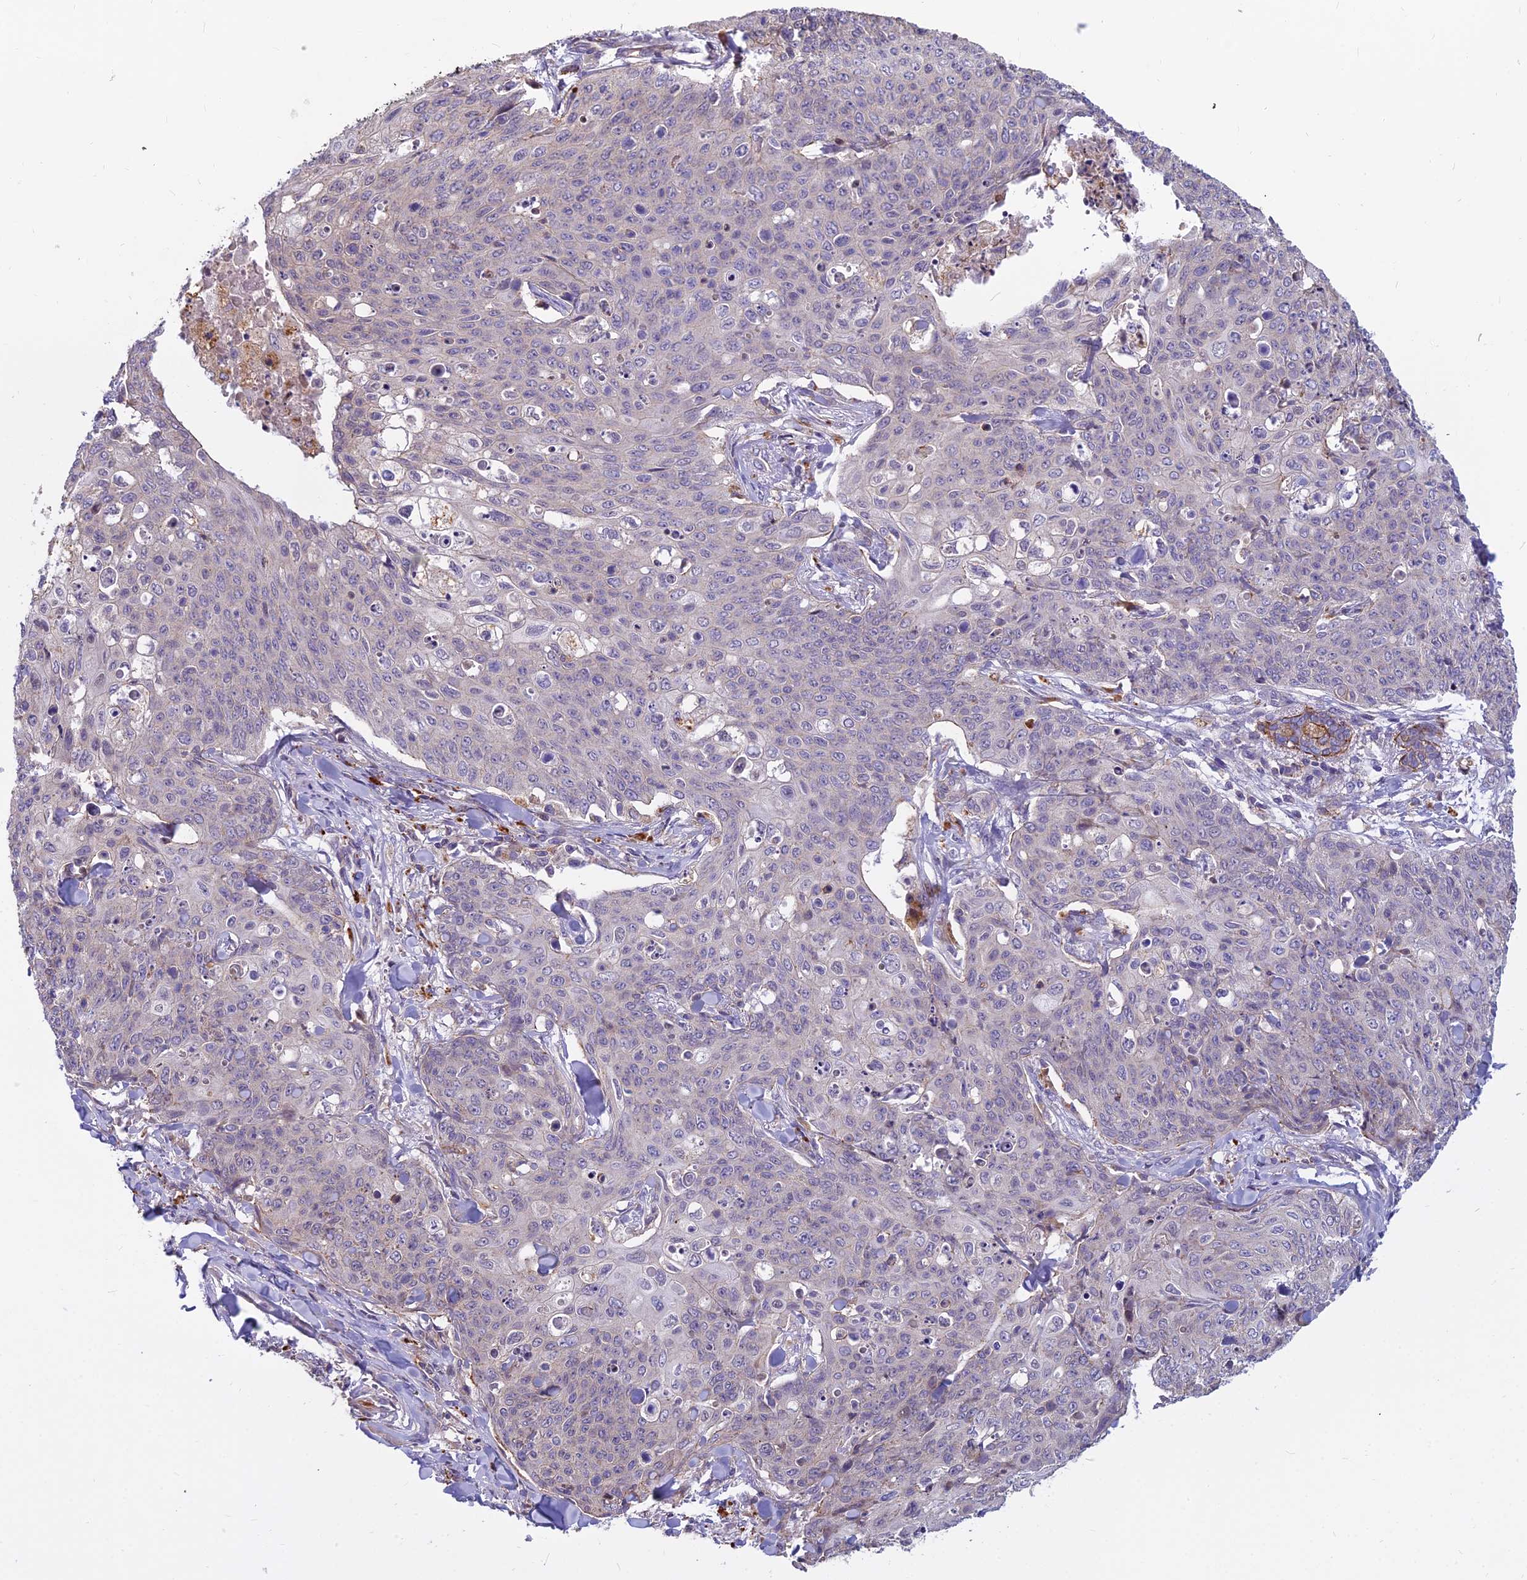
{"staining": {"intensity": "negative", "quantity": "none", "location": "none"}, "tissue": "skin cancer", "cell_type": "Tumor cells", "image_type": "cancer", "snomed": [{"axis": "morphology", "description": "Squamous cell carcinoma, NOS"}, {"axis": "topography", "description": "Skin"}, {"axis": "topography", "description": "Vulva"}], "caption": "High magnification brightfield microscopy of skin squamous cell carcinoma stained with DAB (brown) and counterstained with hematoxylin (blue): tumor cells show no significant staining.", "gene": "GLYATL3", "patient": {"sex": "female", "age": 85}}